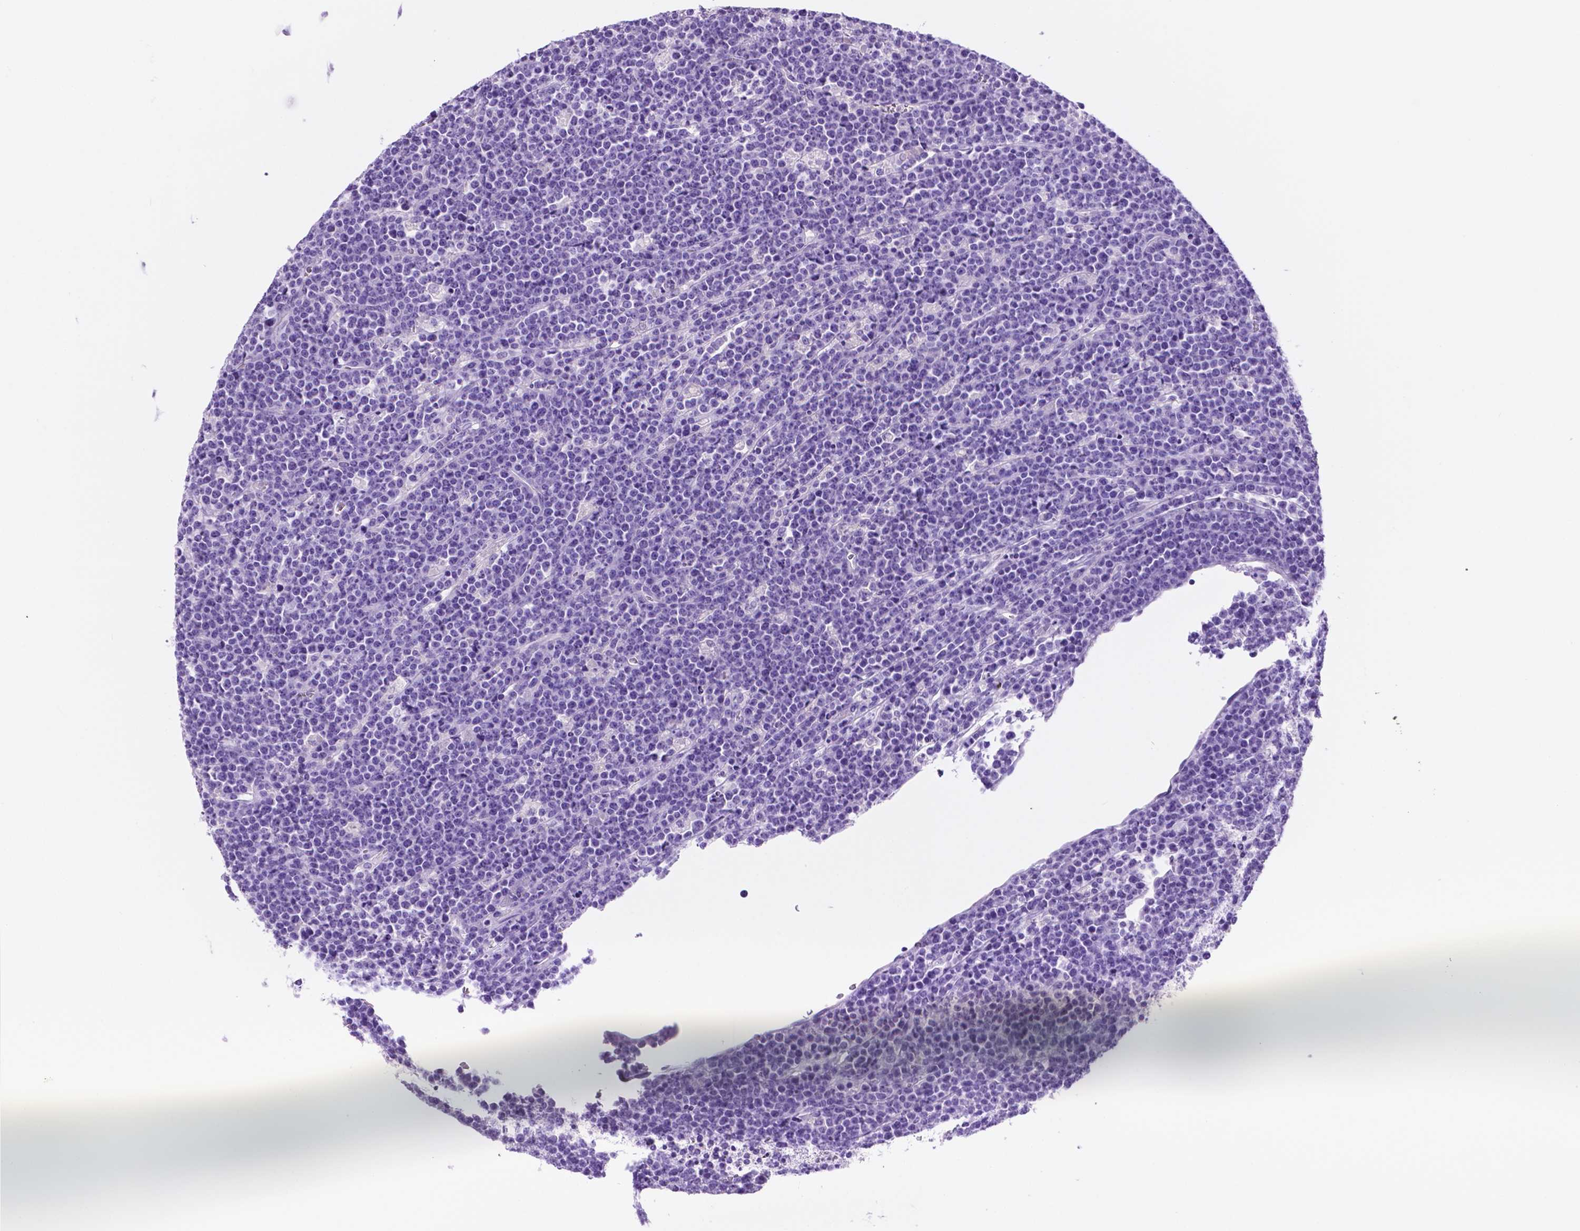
{"staining": {"intensity": "negative", "quantity": "none", "location": "none"}, "tissue": "lymphoma", "cell_type": "Tumor cells", "image_type": "cancer", "snomed": [{"axis": "morphology", "description": "Malignant lymphoma, non-Hodgkin's type, High grade"}, {"axis": "topography", "description": "Ovary"}], "caption": "The photomicrograph displays no significant staining in tumor cells of malignant lymphoma, non-Hodgkin's type (high-grade).", "gene": "FOXB2", "patient": {"sex": "female", "age": 56}}